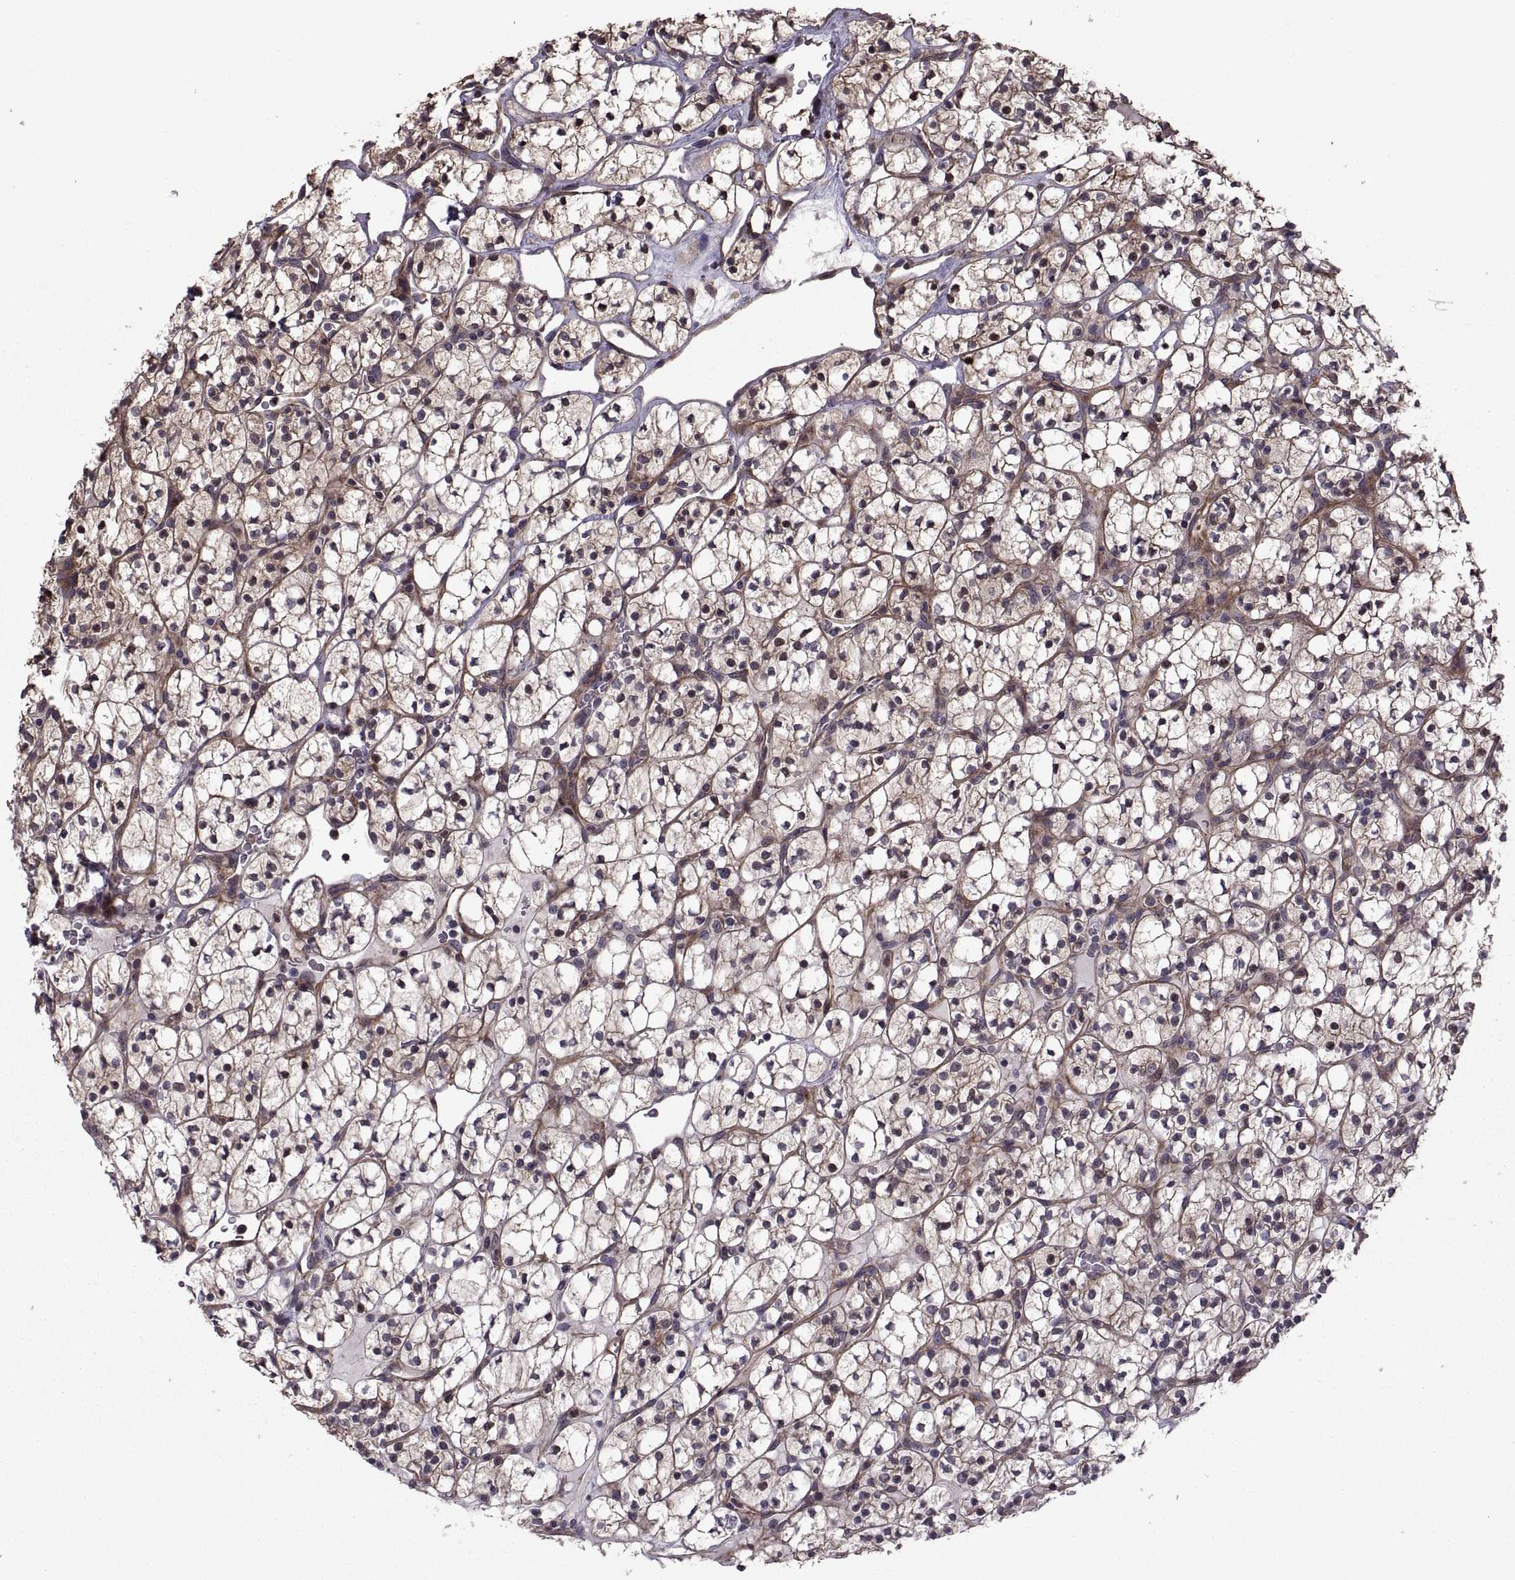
{"staining": {"intensity": "weak", "quantity": "25%-75%", "location": "cytoplasmic/membranous"}, "tissue": "renal cancer", "cell_type": "Tumor cells", "image_type": "cancer", "snomed": [{"axis": "morphology", "description": "Adenocarcinoma, NOS"}, {"axis": "topography", "description": "Kidney"}], "caption": "IHC (DAB) staining of human renal cancer demonstrates weak cytoplasmic/membranous protein staining in about 25%-75% of tumor cells.", "gene": "PMM2", "patient": {"sex": "female", "age": 89}}